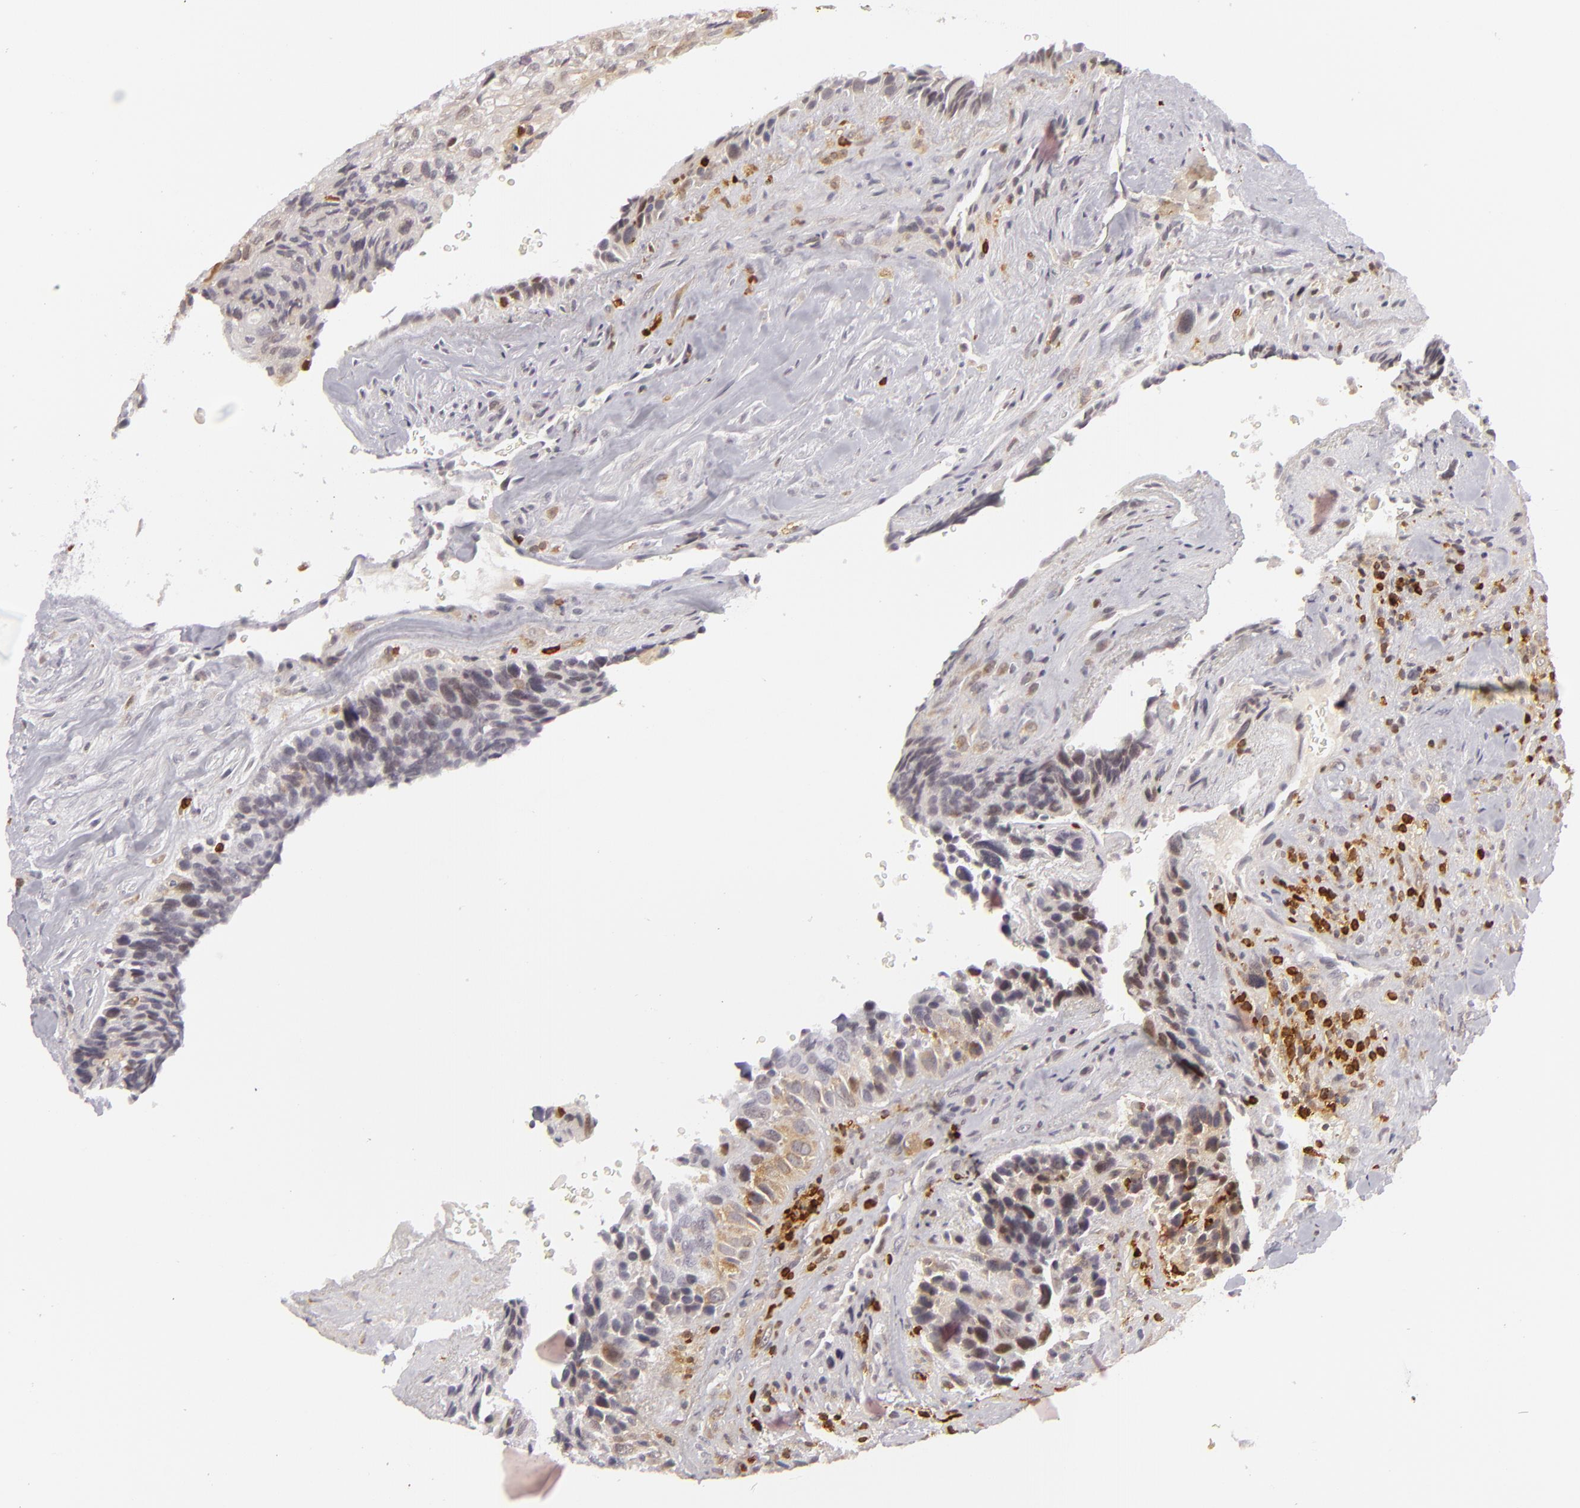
{"staining": {"intensity": "weak", "quantity": "<25%", "location": "cytoplasmic/membranous,nuclear"}, "tissue": "breast cancer", "cell_type": "Tumor cells", "image_type": "cancer", "snomed": [{"axis": "morphology", "description": "Neoplasm, malignant, NOS"}, {"axis": "topography", "description": "Breast"}], "caption": "DAB immunohistochemical staining of human neoplasm (malignant) (breast) exhibits no significant positivity in tumor cells.", "gene": "APOBEC3G", "patient": {"sex": "female", "age": 50}}